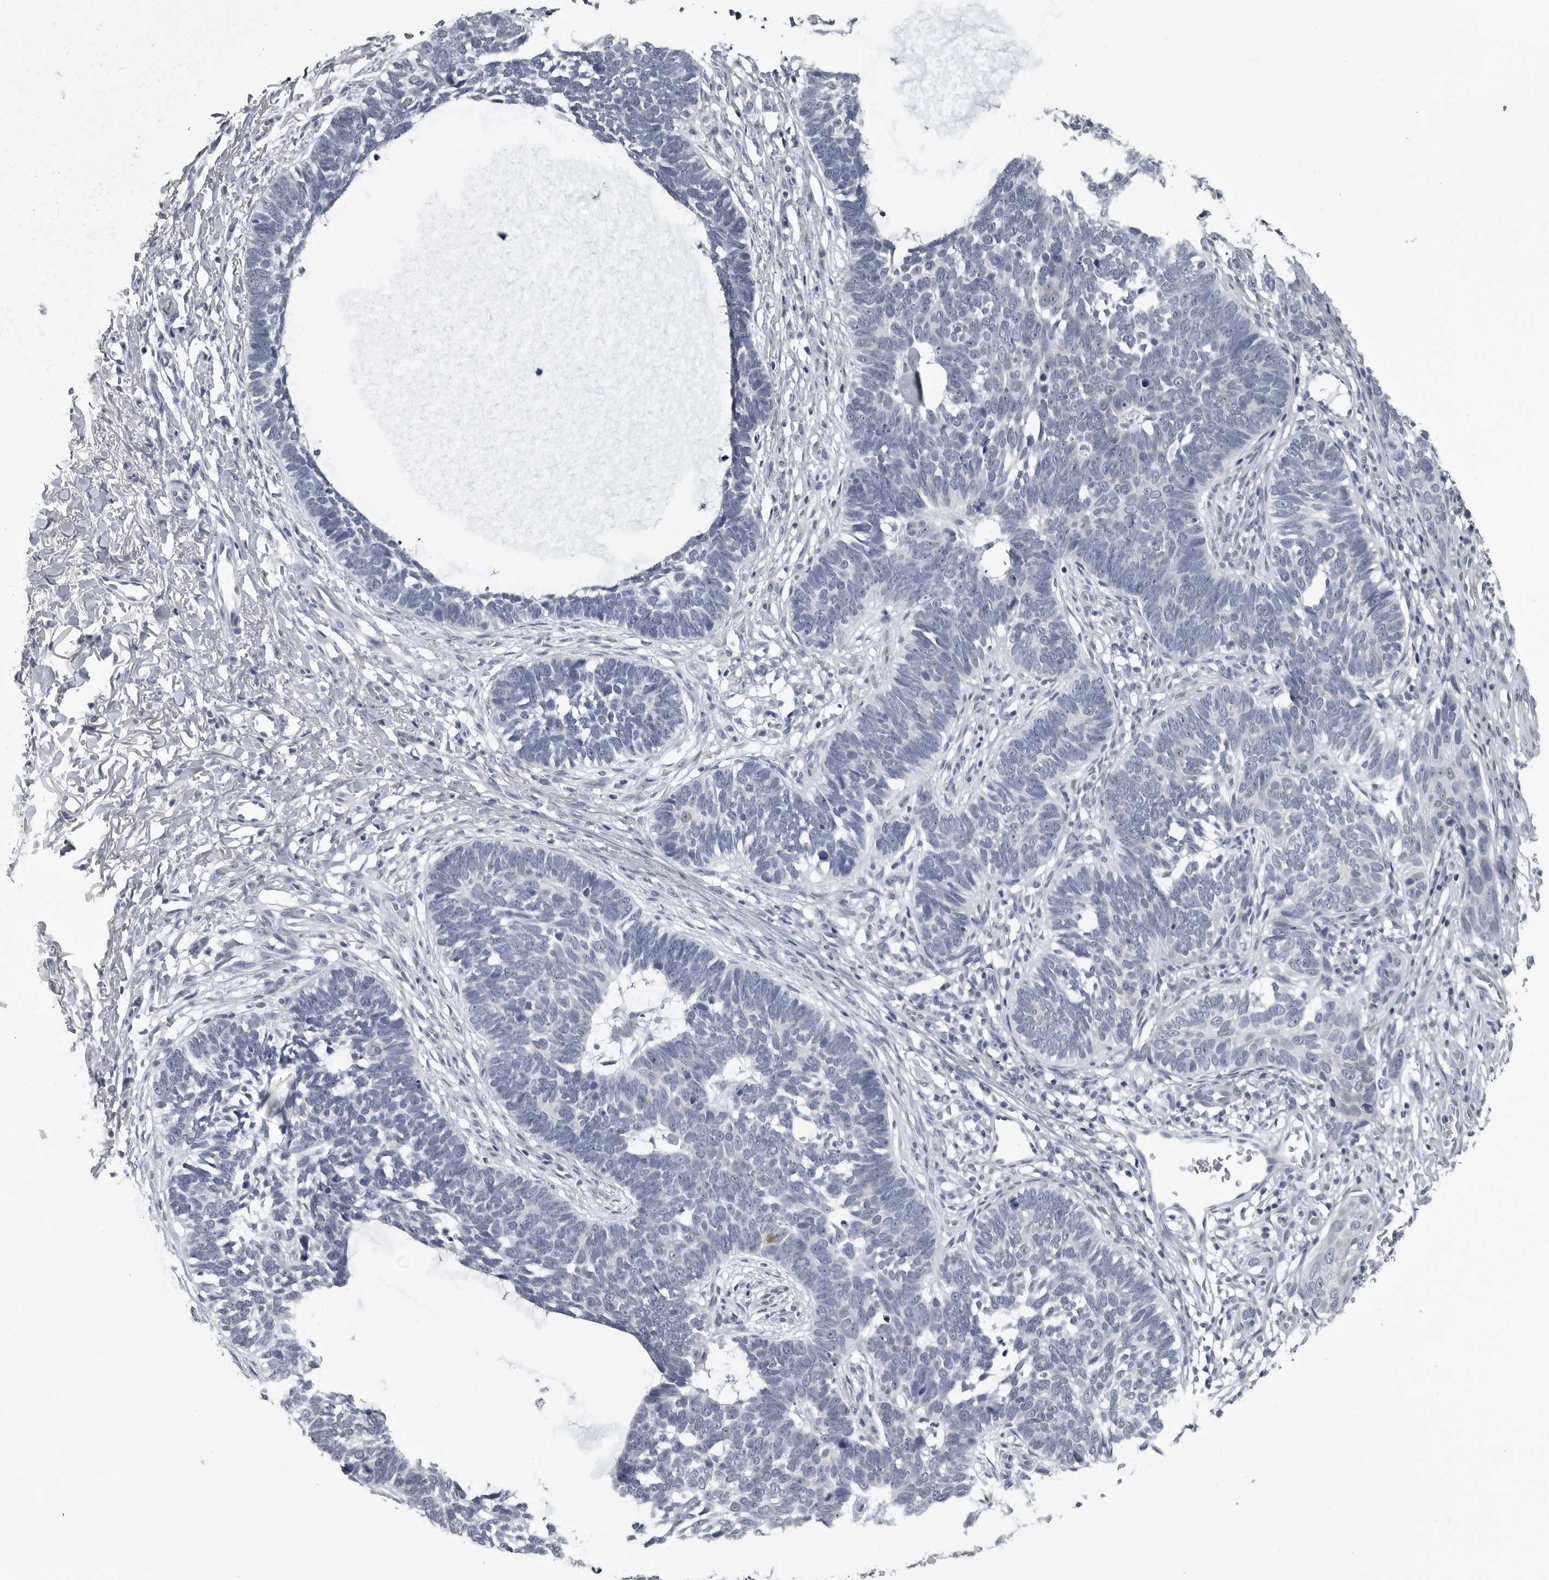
{"staining": {"intensity": "negative", "quantity": "none", "location": "none"}, "tissue": "skin cancer", "cell_type": "Tumor cells", "image_type": "cancer", "snomed": [{"axis": "morphology", "description": "Normal tissue, NOS"}, {"axis": "morphology", "description": "Basal cell carcinoma"}, {"axis": "topography", "description": "Skin"}], "caption": "DAB (3,3'-diaminobenzidine) immunohistochemical staining of skin cancer exhibits no significant expression in tumor cells.", "gene": "MYOC", "patient": {"sex": "male", "age": 77}}